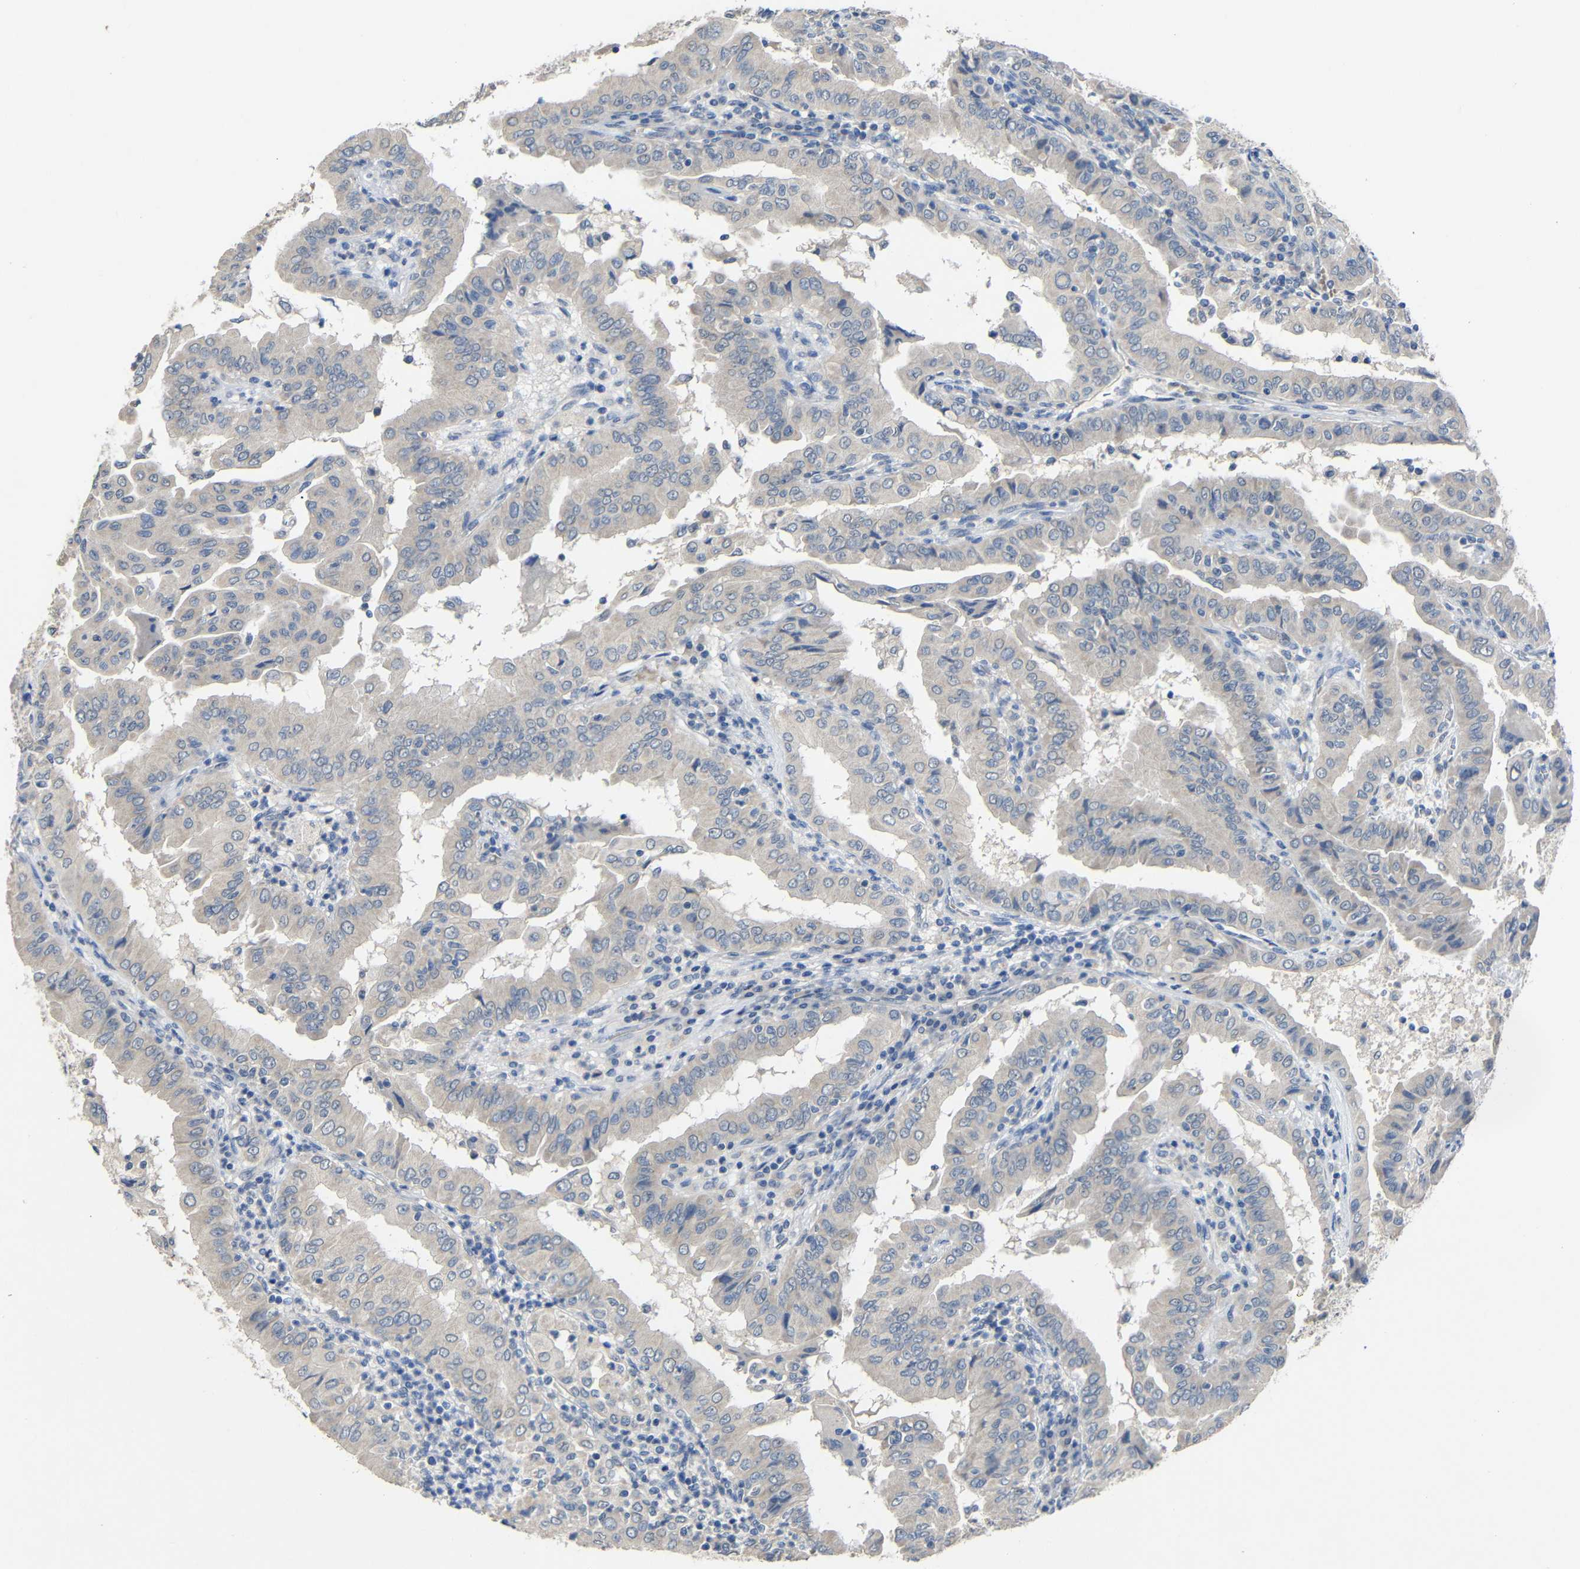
{"staining": {"intensity": "negative", "quantity": "none", "location": "none"}, "tissue": "thyroid cancer", "cell_type": "Tumor cells", "image_type": "cancer", "snomed": [{"axis": "morphology", "description": "Papillary adenocarcinoma, NOS"}, {"axis": "topography", "description": "Thyroid gland"}], "caption": "Immunohistochemical staining of human papillary adenocarcinoma (thyroid) demonstrates no significant positivity in tumor cells.", "gene": "HNF1A", "patient": {"sex": "male", "age": 33}}